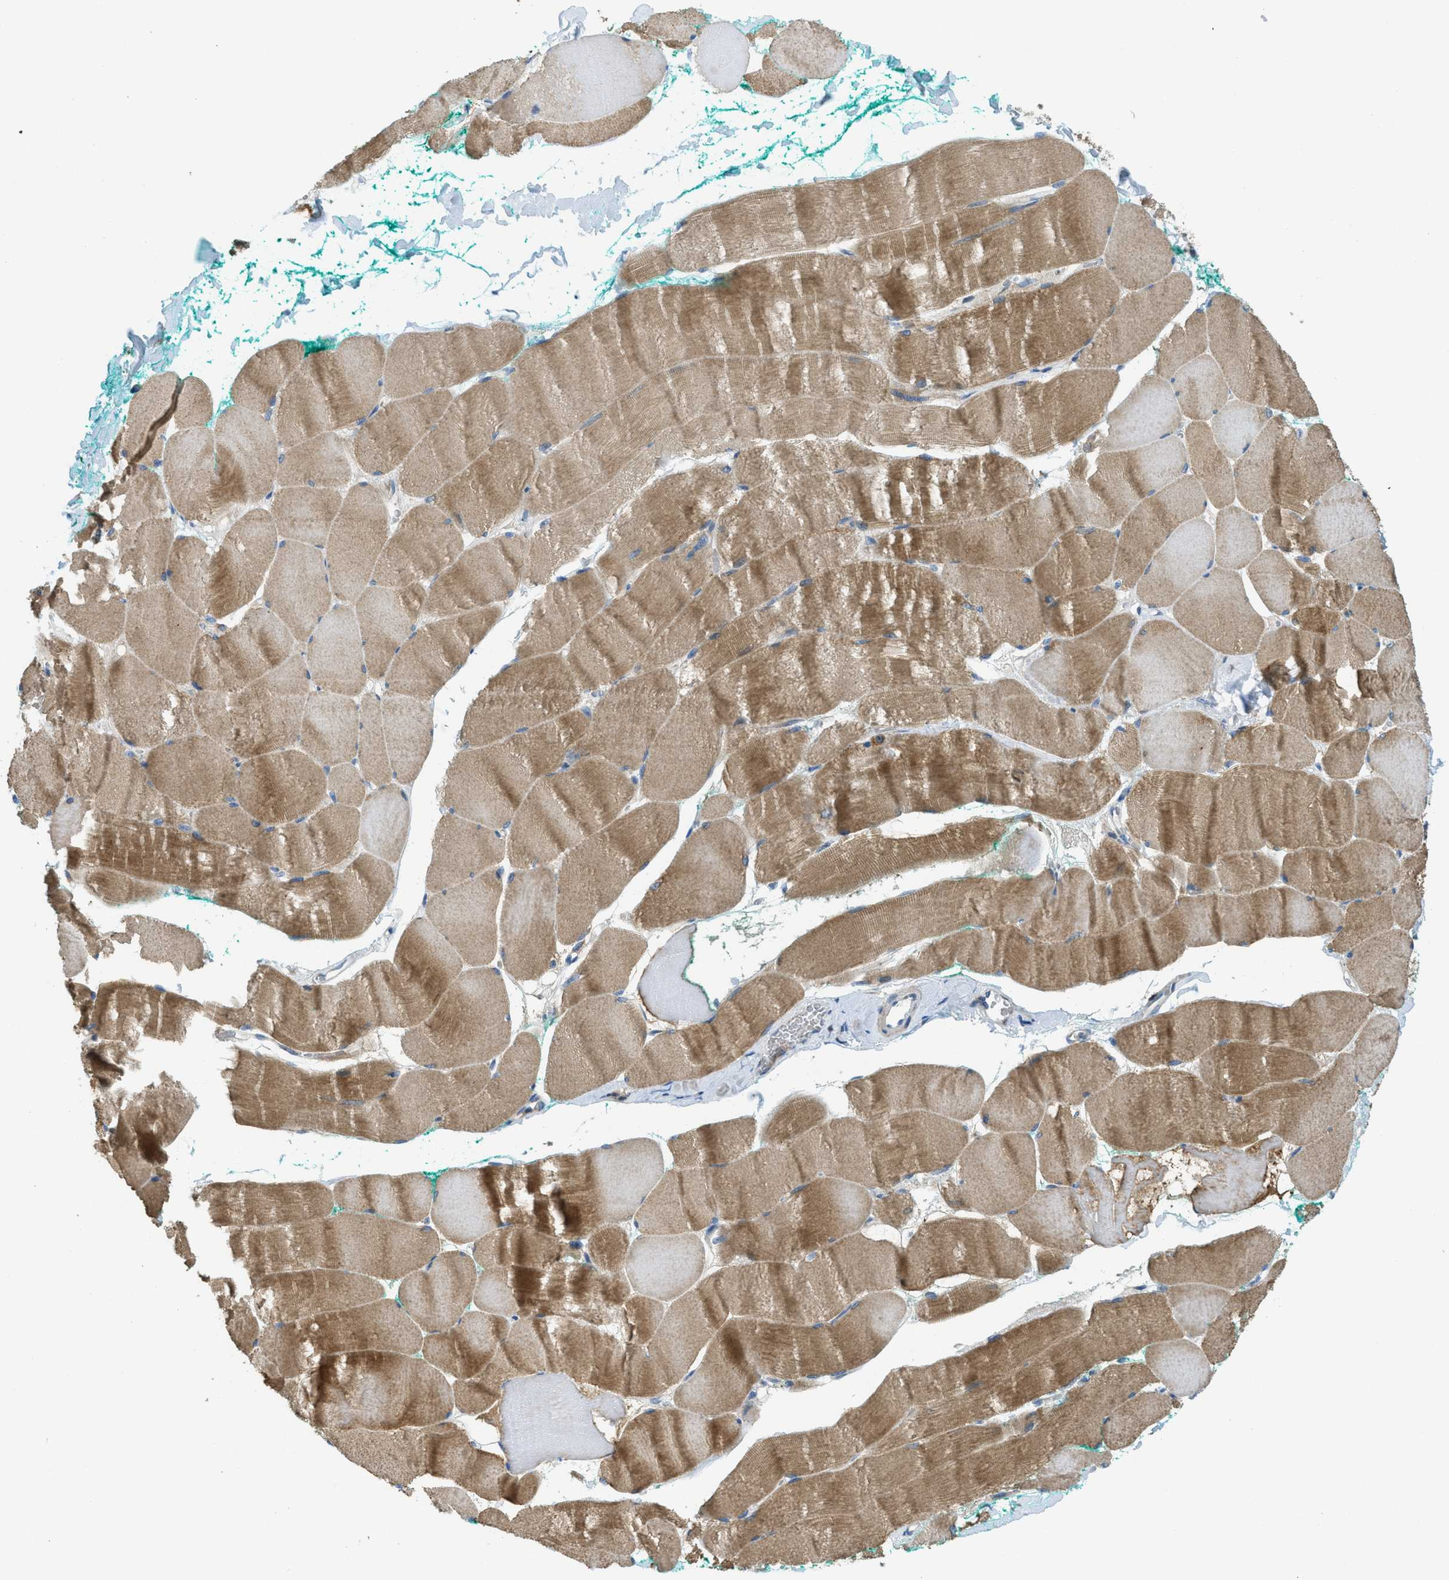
{"staining": {"intensity": "moderate", "quantity": ">75%", "location": "cytoplasmic/membranous"}, "tissue": "skeletal muscle", "cell_type": "Myocytes", "image_type": "normal", "snomed": [{"axis": "morphology", "description": "Normal tissue, NOS"}, {"axis": "morphology", "description": "Squamous cell carcinoma, NOS"}, {"axis": "topography", "description": "Skeletal muscle"}], "caption": "Myocytes exhibit medium levels of moderate cytoplasmic/membranous expression in approximately >75% of cells in benign human skeletal muscle.", "gene": "RFFL", "patient": {"sex": "male", "age": 51}}